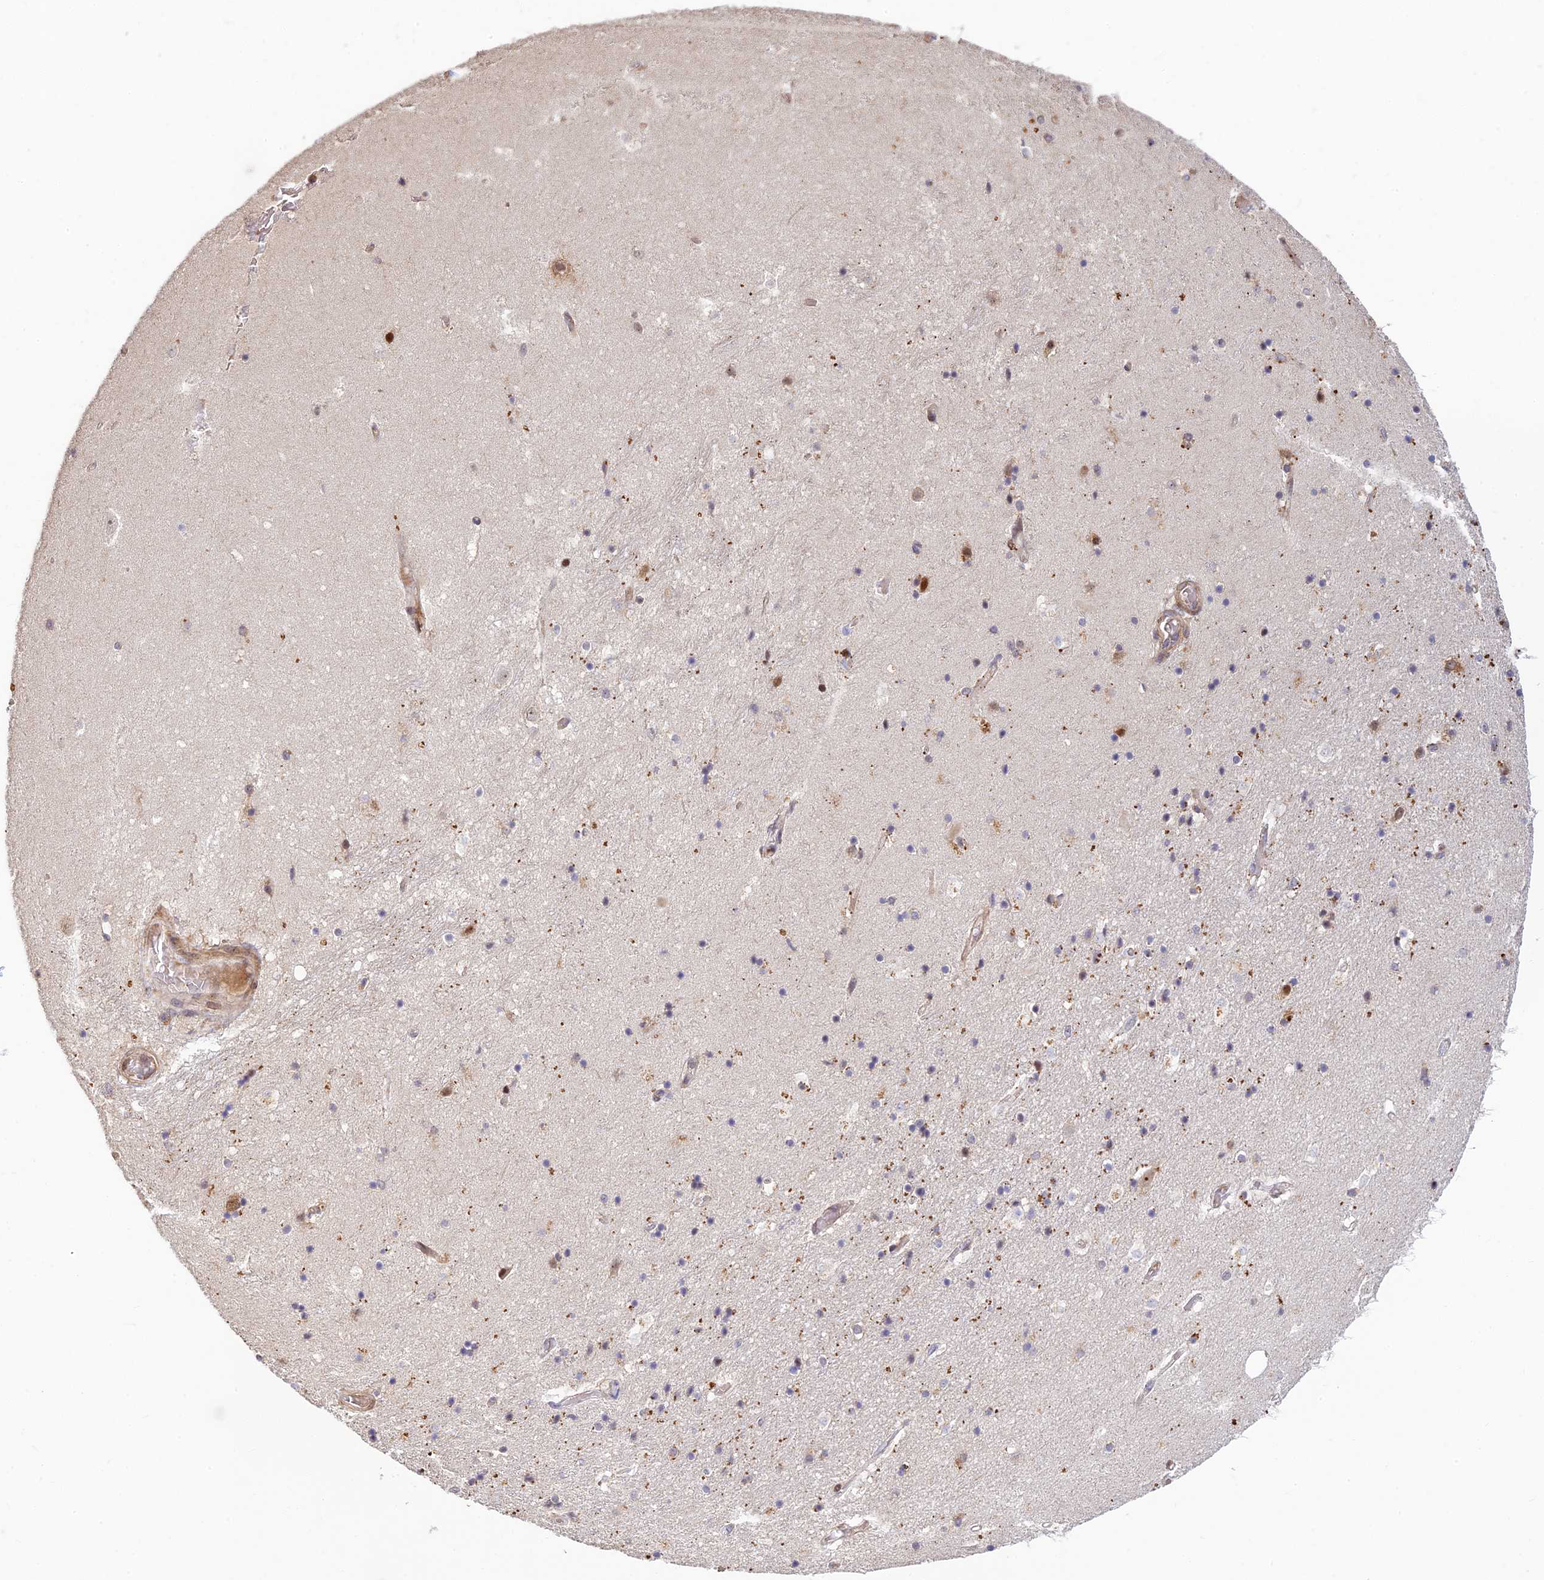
{"staining": {"intensity": "weak", "quantity": "<25%", "location": "cytoplasmic/membranous"}, "tissue": "hippocampus", "cell_type": "Glial cells", "image_type": "normal", "snomed": [{"axis": "morphology", "description": "Normal tissue, NOS"}, {"axis": "topography", "description": "Hippocampus"}], "caption": "Immunohistochemistry (IHC) histopathology image of unremarkable human hippocampus stained for a protein (brown), which shows no staining in glial cells.", "gene": "UFSP2", "patient": {"sex": "female", "age": 52}}